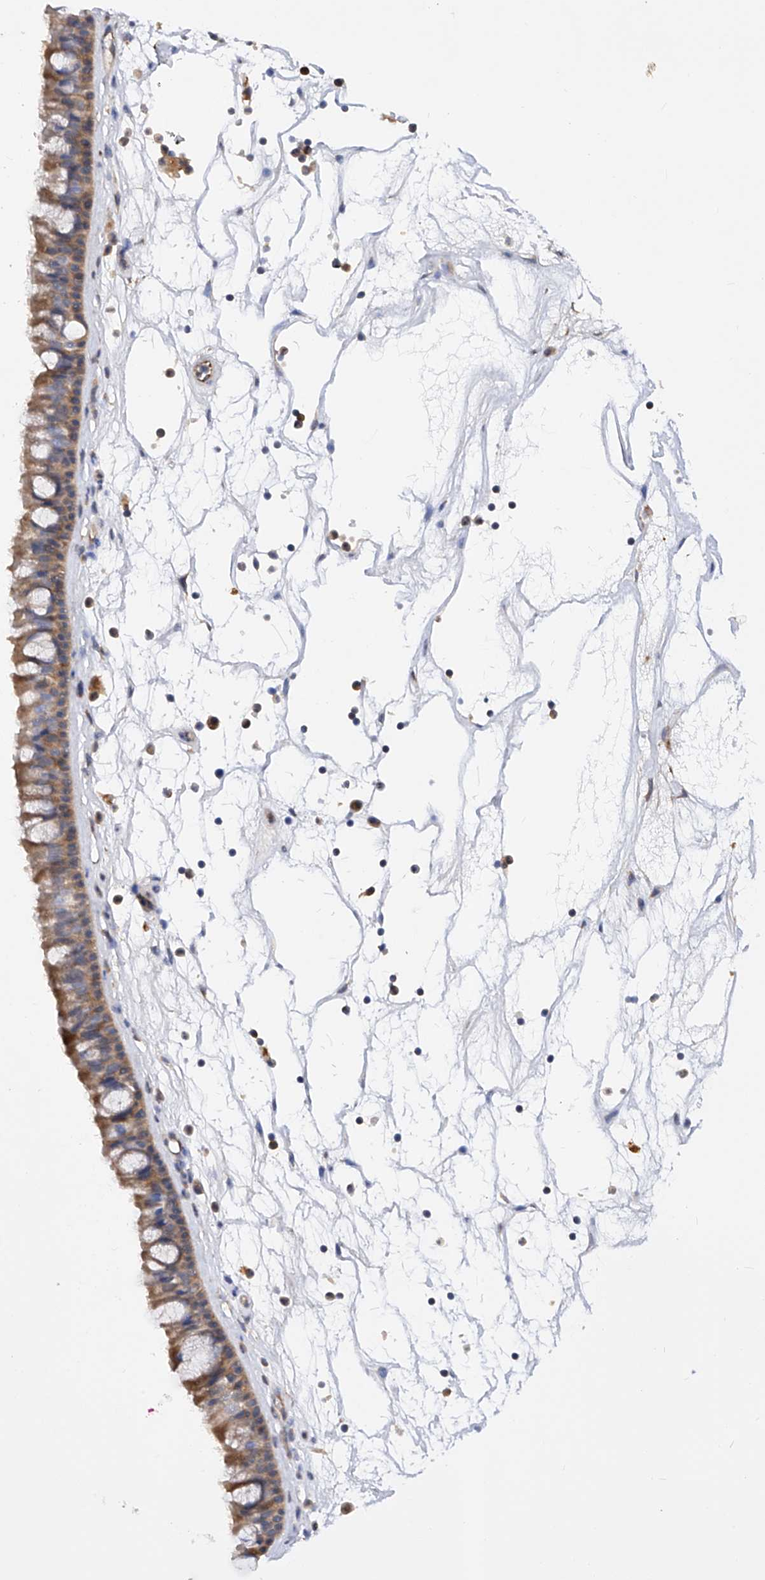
{"staining": {"intensity": "moderate", "quantity": ">75%", "location": "cytoplasmic/membranous"}, "tissue": "nasopharynx", "cell_type": "Respiratory epithelial cells", "image_type": "normal", "snomed": [{"axis": "morphology", "description": "Normal tissue, NOS"}, {"axis": "topography", "description": "Nasopharynx"}], "caption": "Unremarkable nasopharynx was stained to show a protein in brown. There is medium levels of moderate cytoplasmic/membranous staining in approximately >75% of respiratory epithelial cells. (Stains: DAB in brown, nuclei in blue, Microscopy: brightfield microscopy at high magnification).", "gene": "SPATA20", "patient": {"sex": "male", "age": 64}}